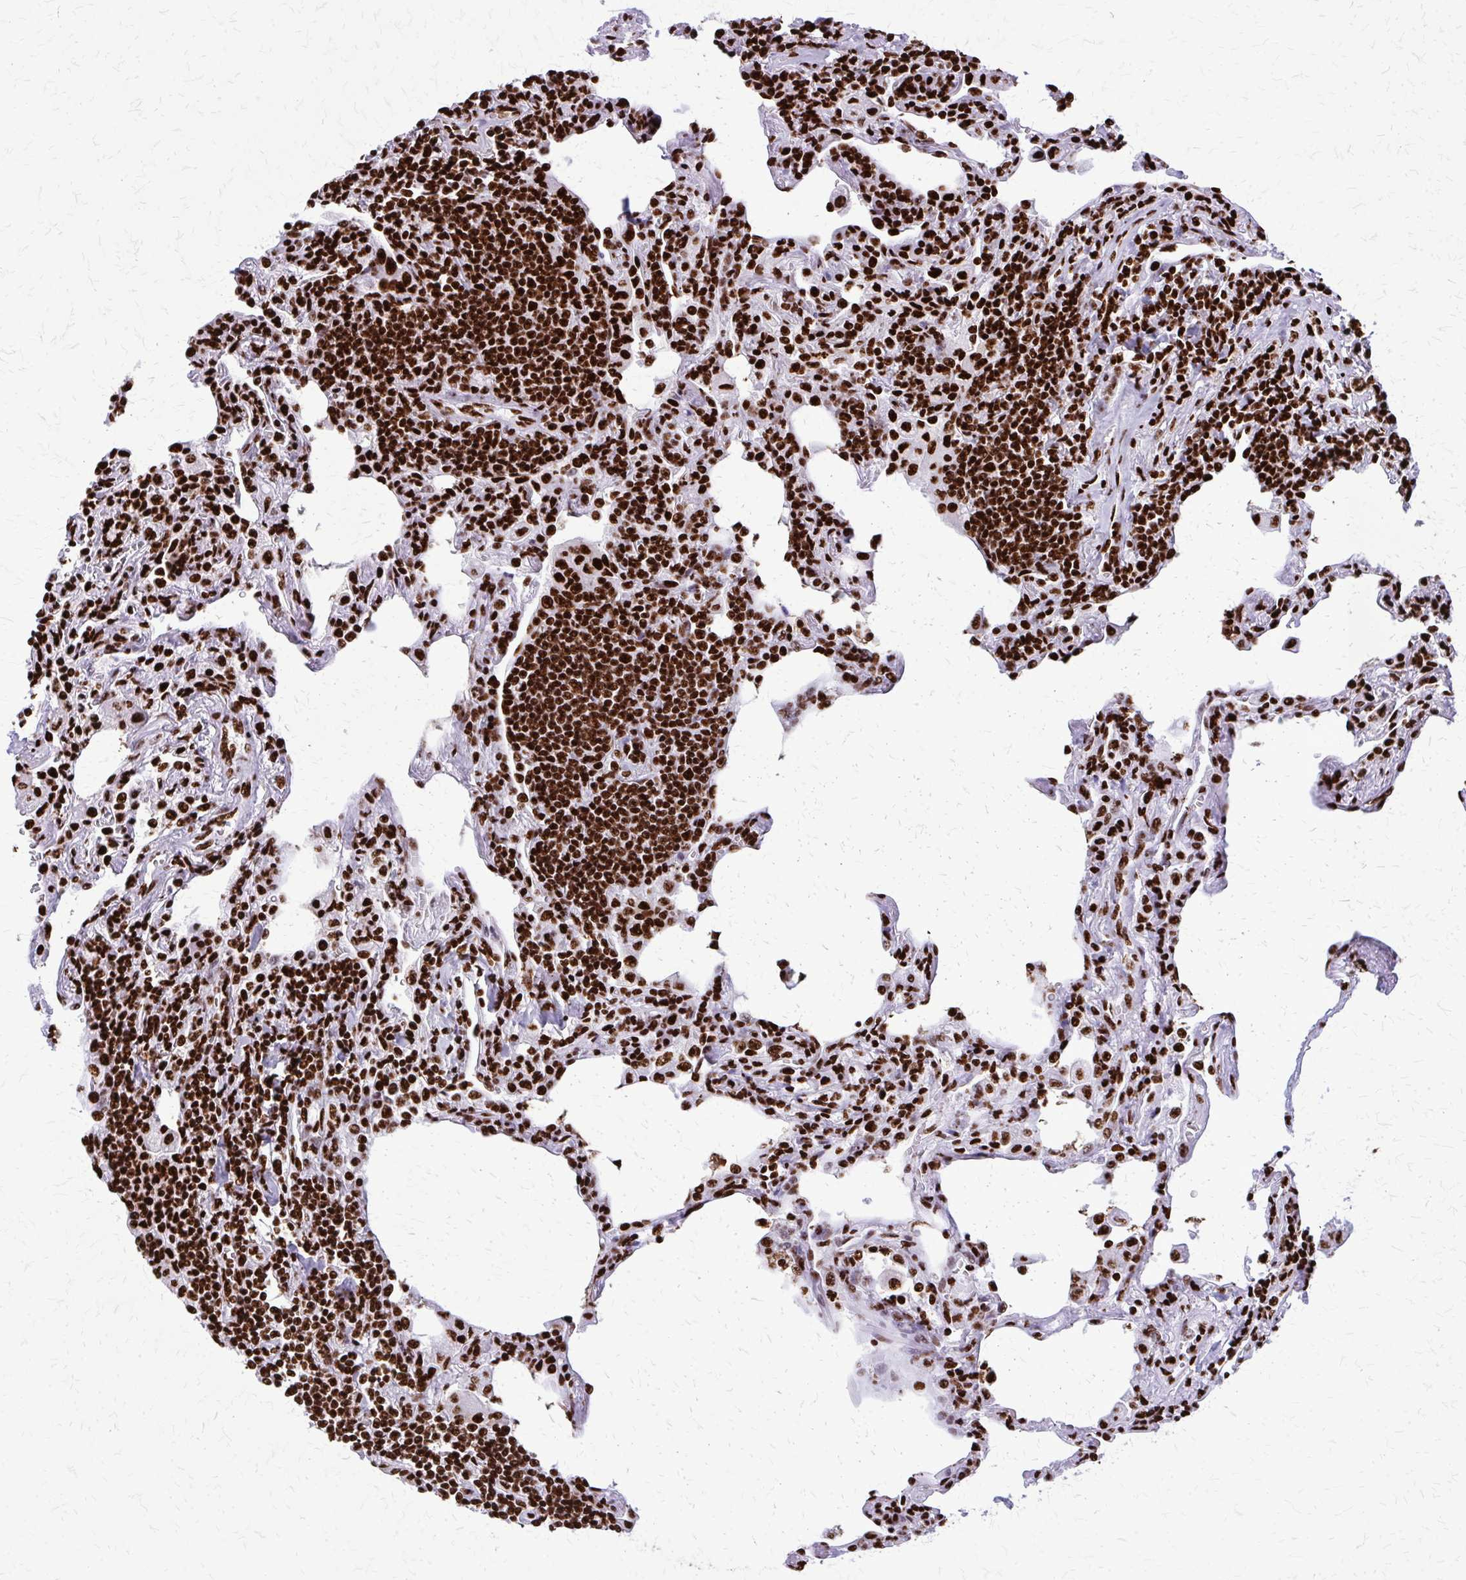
{"staining": {"intensity": "strong", "quantity": ">75%", "location": "nuclear"}, "tissue": "lymphoma", "cell_type": "Tumor cells", "image_type": "cancer", "snomed": [{"axis": "morphology", "description": "Malignant lymphoma, non-Hodgkin's type, Low grade"}, {"axis": "topography", "description": "Lung"}], "caption": "Protein staining demonstrates strong nuclear expression in about >75% of tumor cells in low-grade malignant lymphoma, non-Hodgkin's type. Using DAB (brown) and hematoxylin (blue) stains, captured at high magnification using brightfield microscopy.", "gene": "SFPQ", "patient": {"sex": "female", "age": 71}}